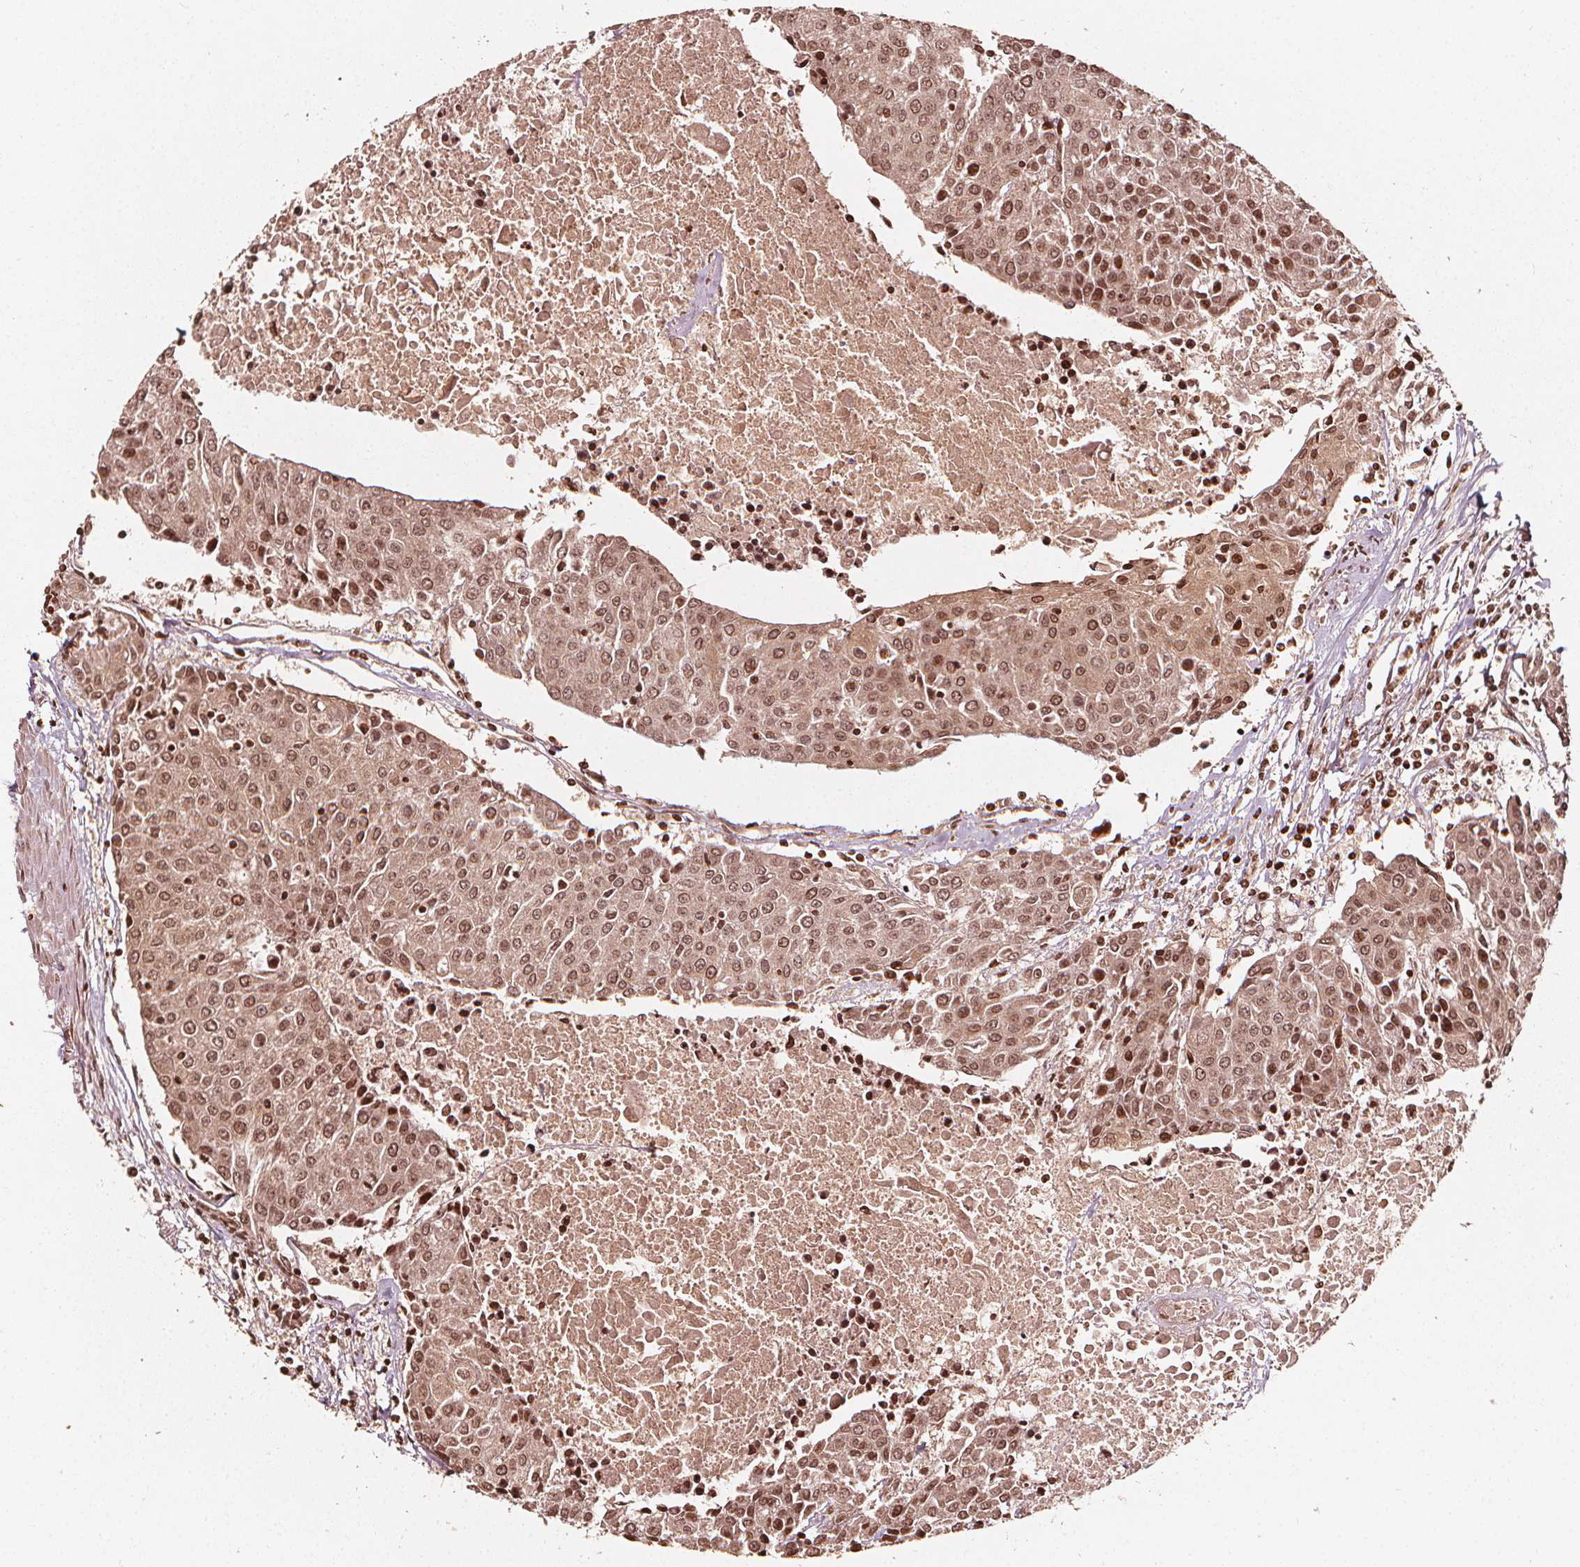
{"staining": {"intensity": "moderate", "quantity": ">75%", "location": "cytoplasmic/membranous,nuclear"}, "tissue": "urothelial cancer", "cell_type": "Tumor cells", "image_type": "cancer", "snomed": [{"axis": "morphology", "description": "Urothelial carcinoma, High grade"}, {"axis": "topography", "description": "Urinary bladder"}], "caption": "Protein expression analysis of human urothelial cancer reveals moderate cytoplasmic/membranous and nuclear expression in about >75% of tumor cells.", "gene": "H3C14", "patient": {"sex": "female", "age": 85}}